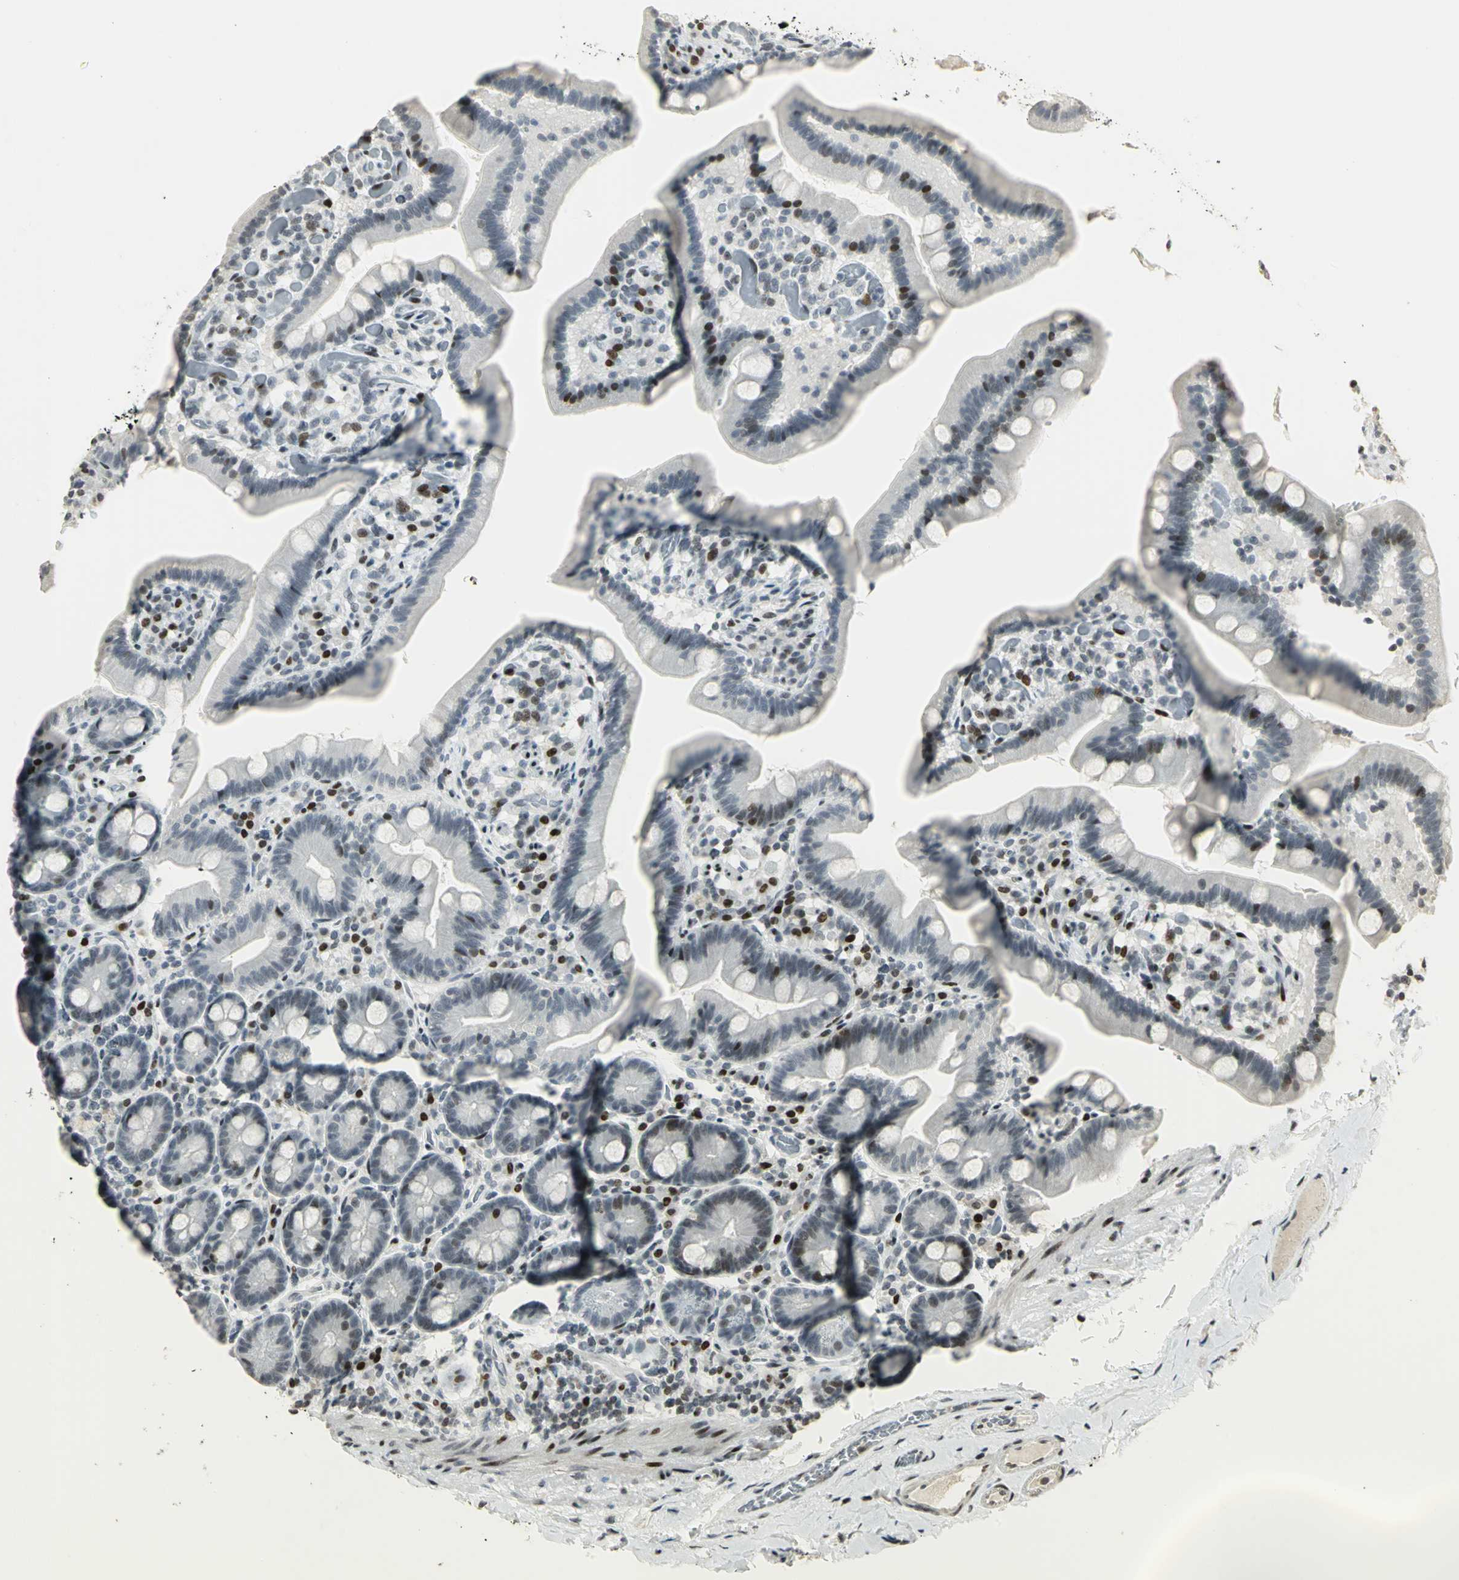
{"staining": {"intensity": "moderate", "quantity": "25%-75%", "location": "nuclear"}, "tissue": "duodenum", "cell_type": "Glandular cells", "image_type": "normal", "snomed": [{"axis": "morphology", "description": "Normal tissue, NOS"}, {"axis": "topography", "description": "Duodenum"}], "caption": "High-power microscopy captured an immunohistochemistry photomicrograph of normal duodenum, revealing moderate nuclear staining in approximately 25%-75% of glandular cells.", "gene": "KDM1A", "patient": {"sex": "male", "age": 66}}